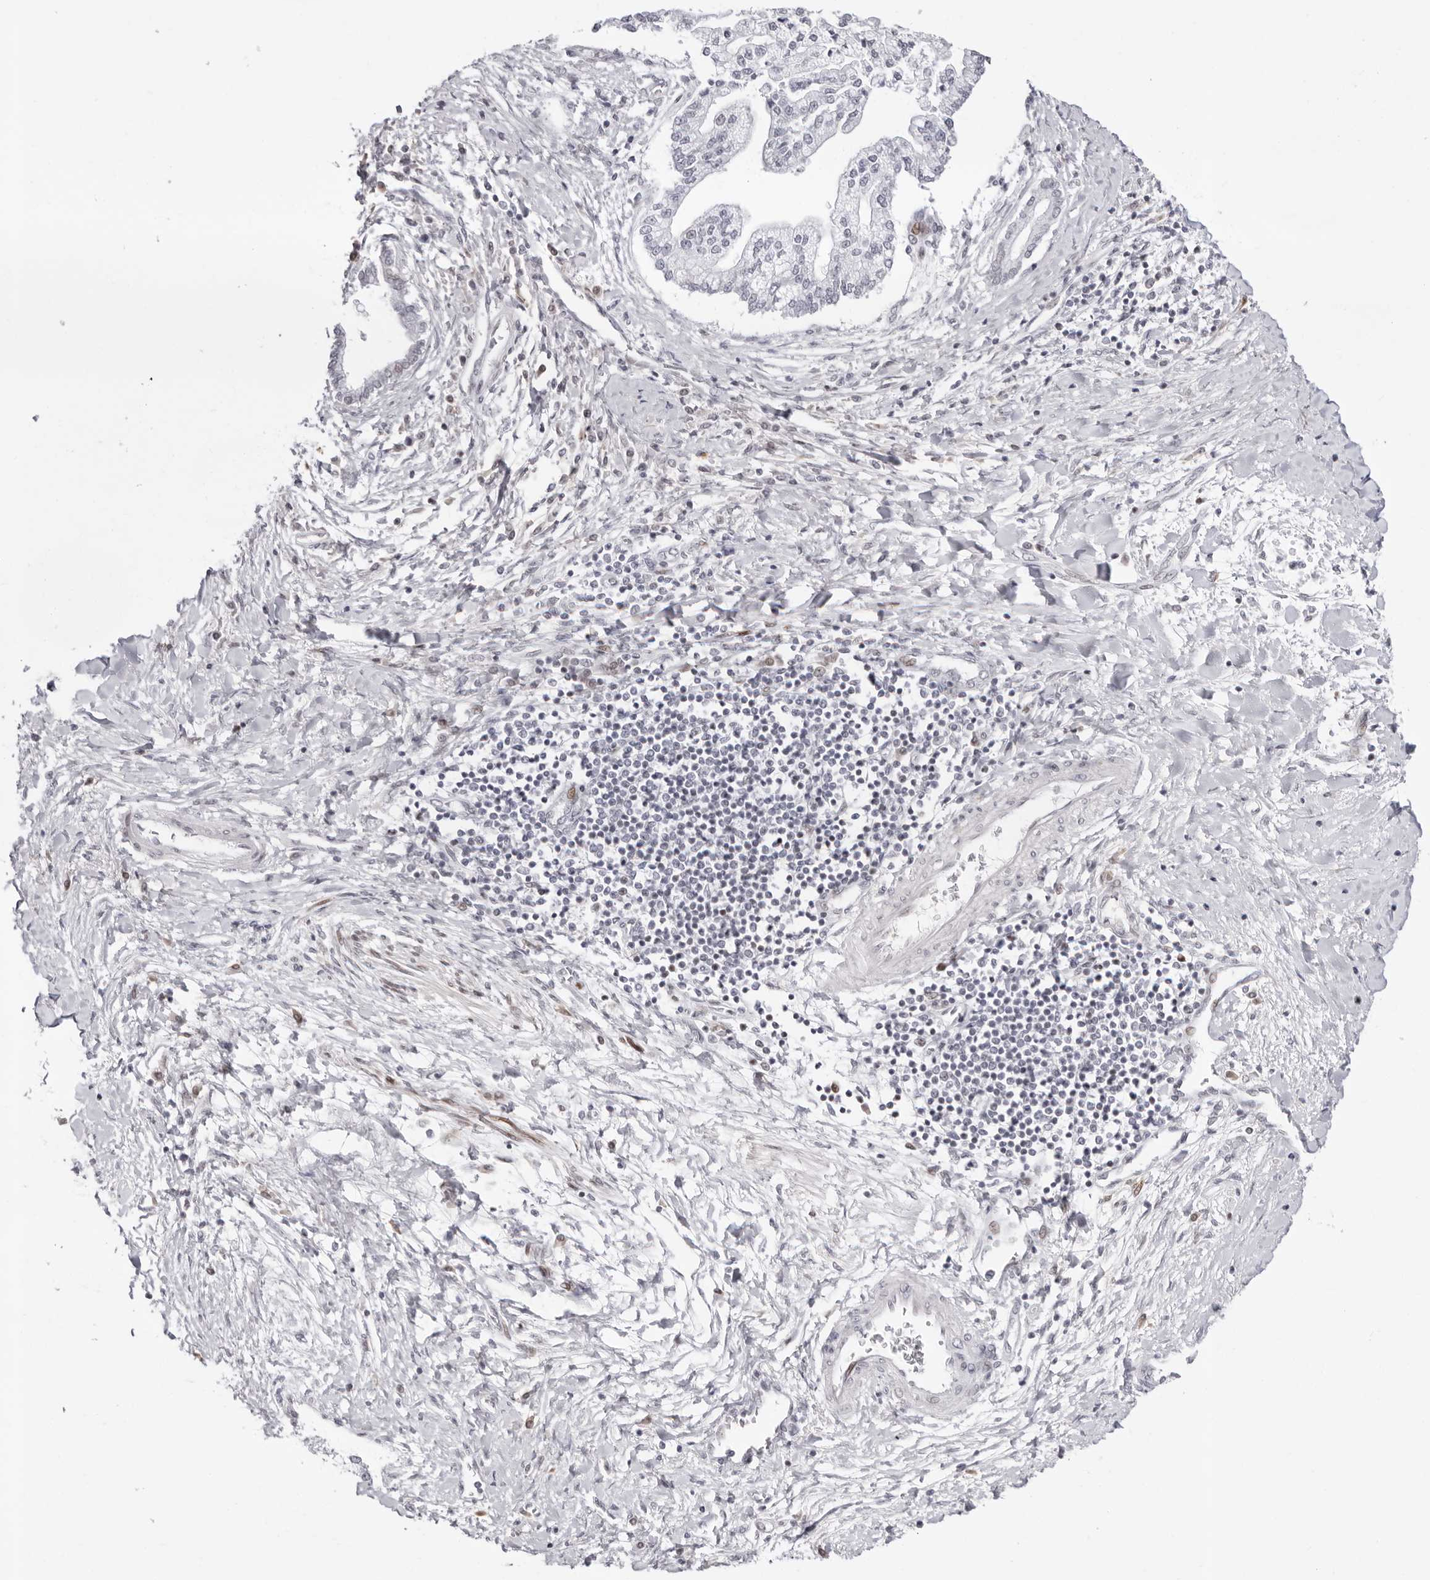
{"staining": {"intensity": "negative", "quantity": "none", "location": "none"}, "tissue": "liver cancer", "cell_type": "Tumor cells", "image_type": "cancer", "snomed": [{"axis": "morphology", "description": "Cholangiocarcinoma"}, {"axis": "topography", "description": "Liver"}], "caption": "Immunohistochemistry (IHC) of human cholangiocarcinoma (liver) exhibits no positivity in tumor cells.", "gene": "NTPCR", "patient": {"sex": "male", "age": 50}}